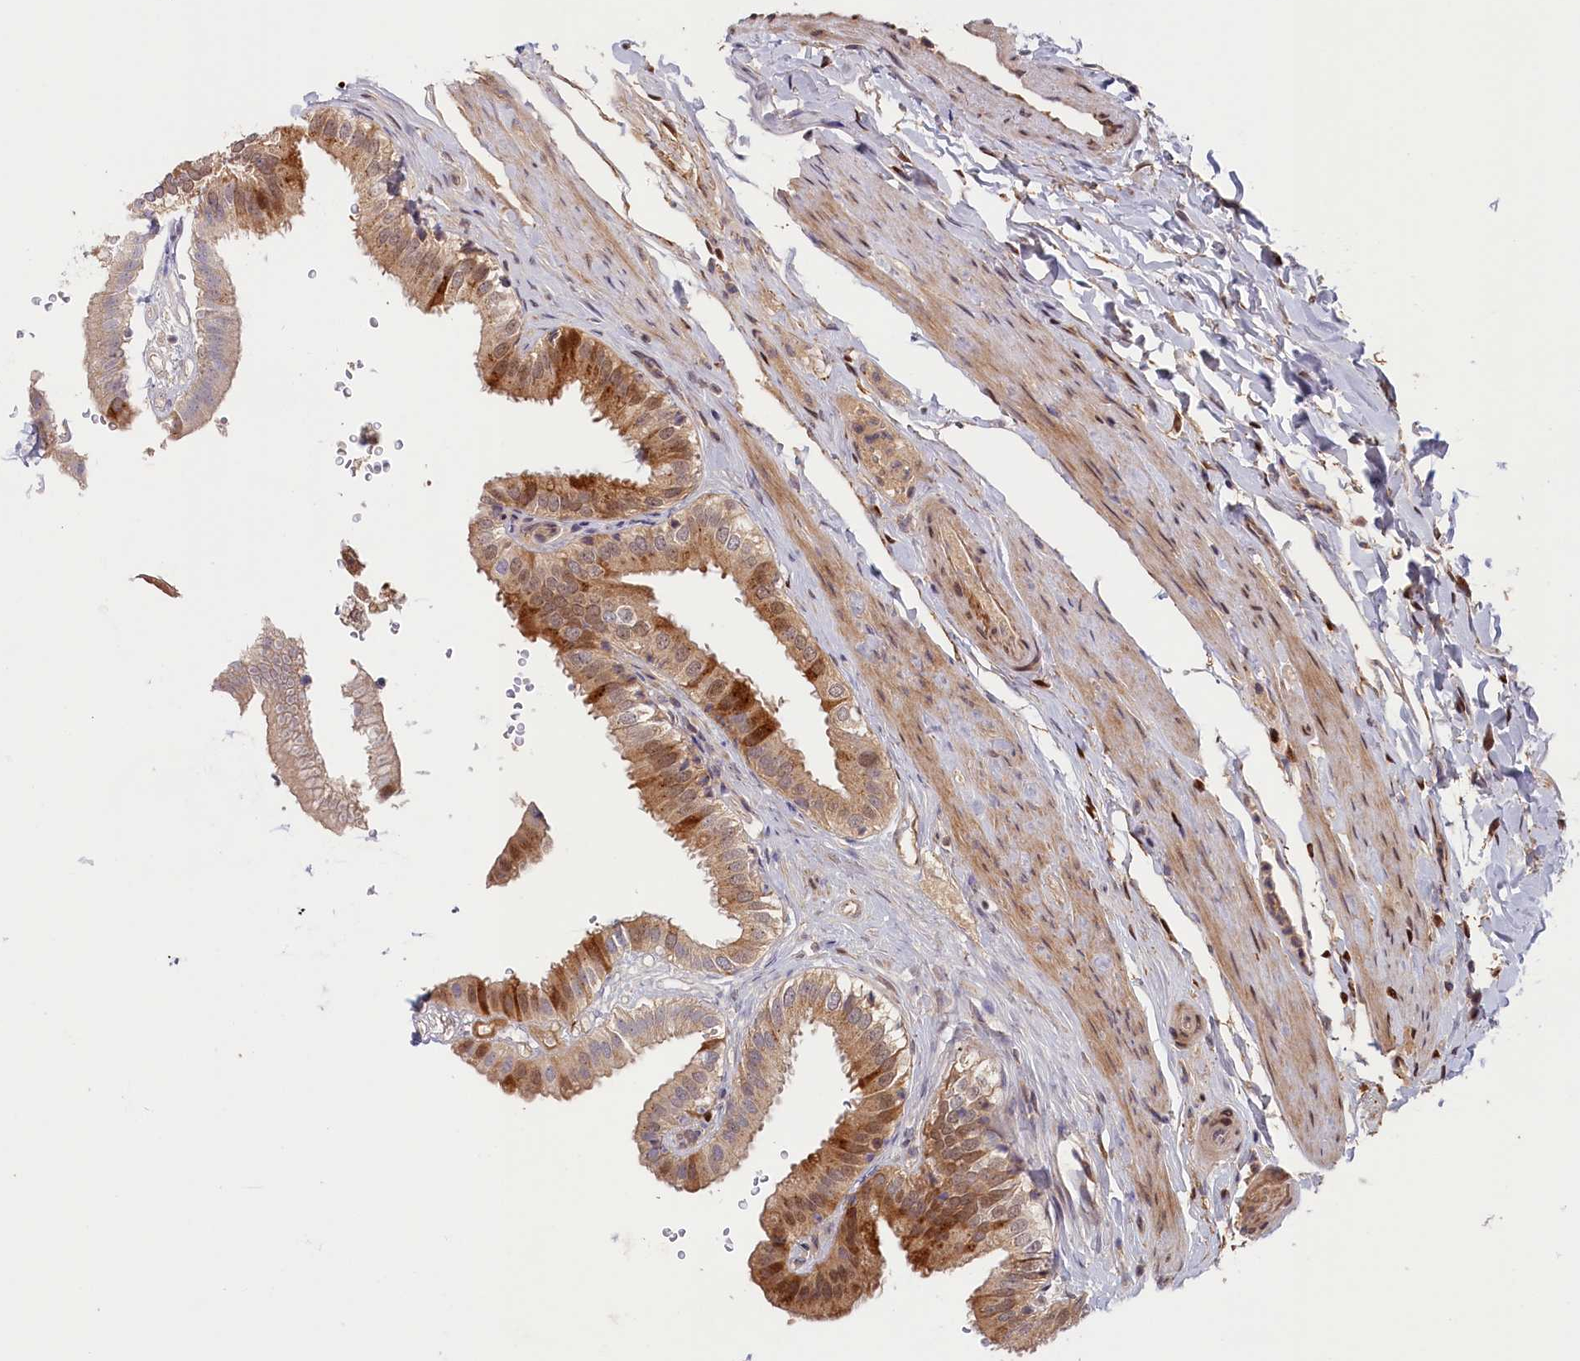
{"staining": {"intensity": "strong", "quantity": "25%-75%", "location": "cytoplasmic/membranous,nuclear"}, "tissue": "gallbladder", "cell_type": "Glandular cells", "image_type": "normal", "snomed": [{"axis": "morphology", "description": "Normal tissue, NOS"}, {"axis": "topography", "description": "Gallbladder"}], "caption": "This histopathology image demonstrates benign gallbladder stained with immunohistochemistry to label a protein in brown. The cytoplasmic/membranous,nuclear of glandular cells show strong positivity for the protein. Nuclei are counter-stained blue.", "gene": "CHST12", "patient": {"sex": "female", "age": 61}}